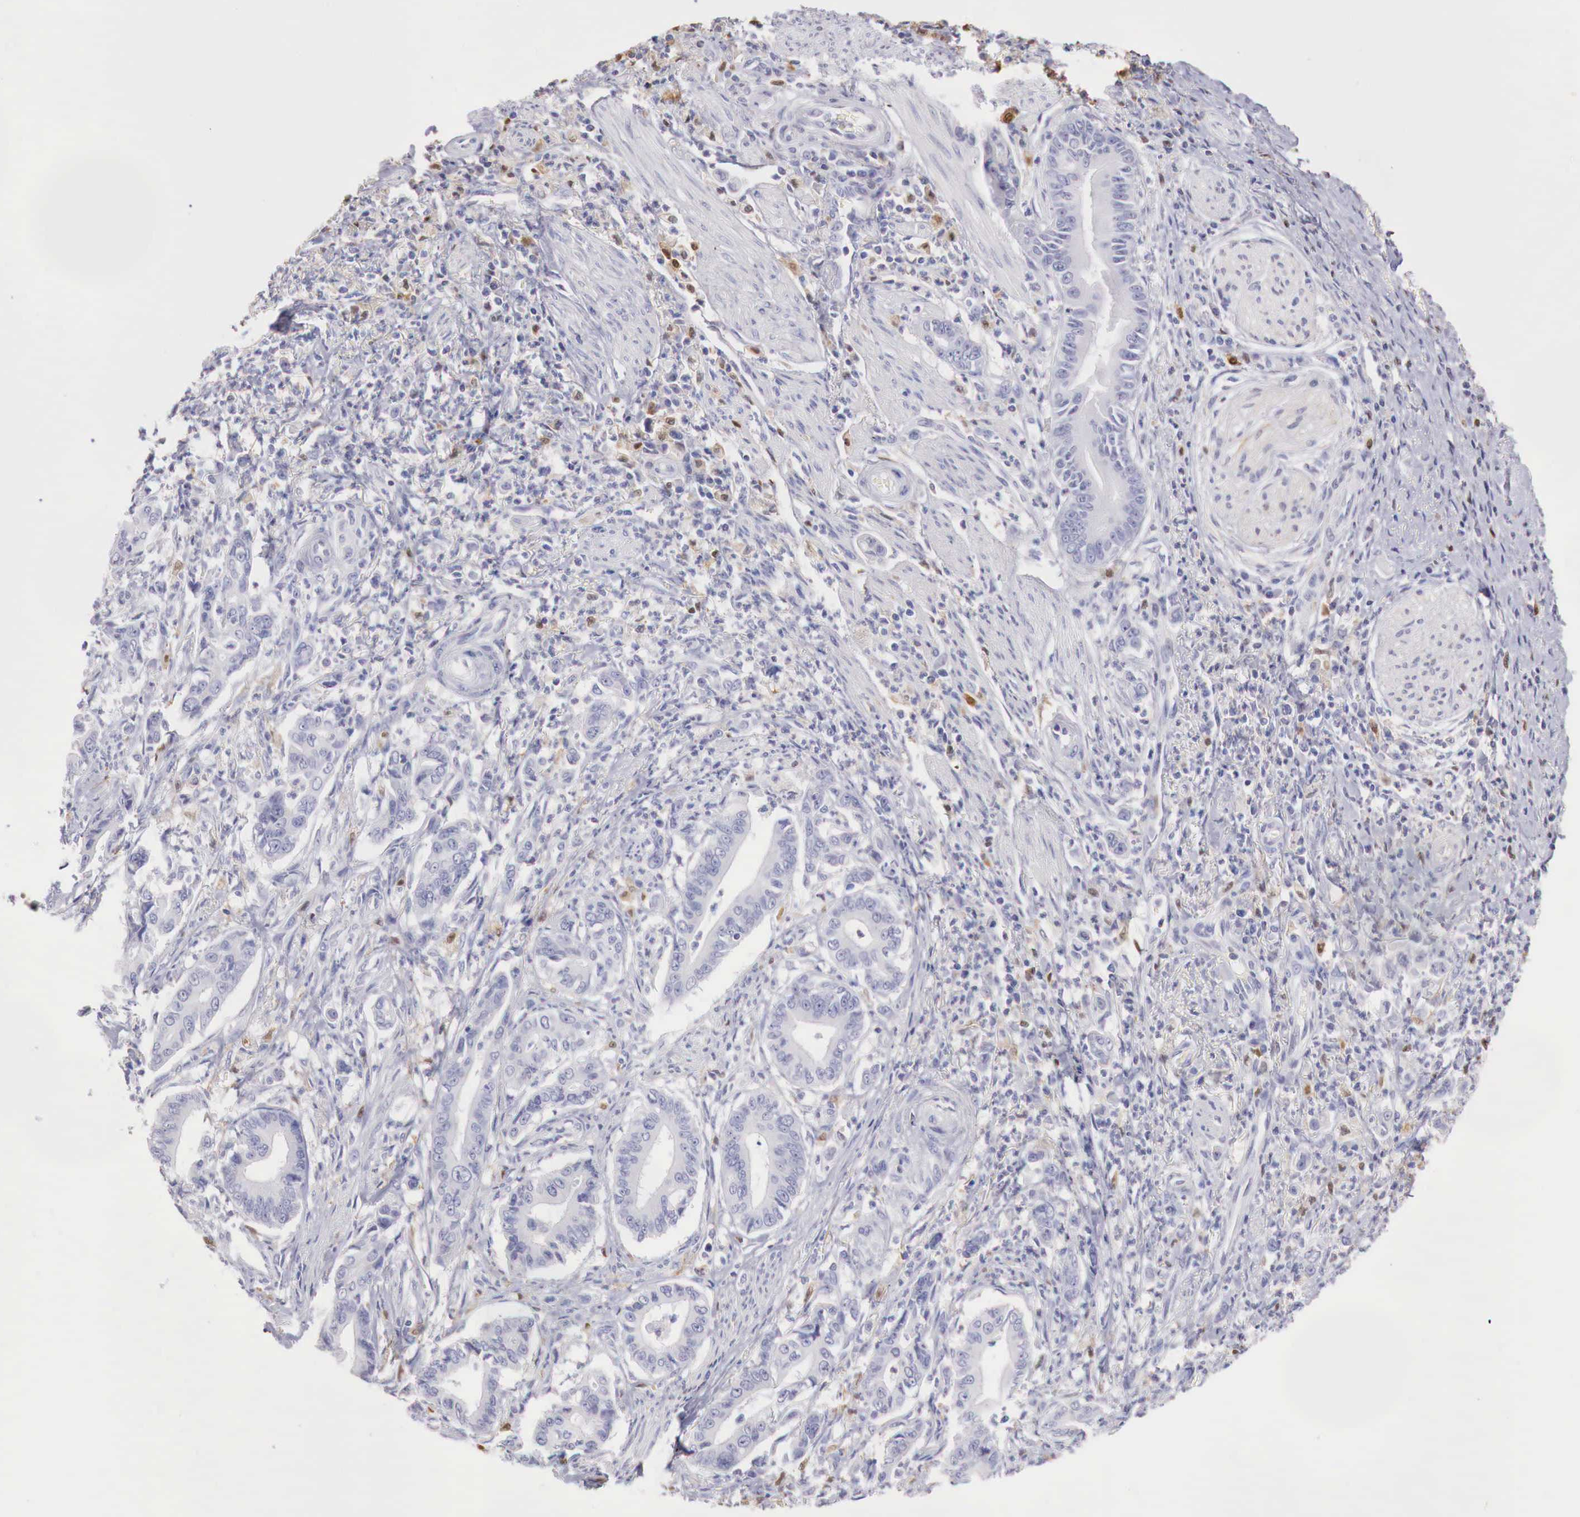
{"staining": {"intensity": "negative", "quantity": "none", "location": "none"}, "tissue": "stomach cancer", "cell_type": "Tumor cells", "image_type": "cancer", "snomed": [{"axis": "morphology", "description": "Adenocarcinoma, NOS"}, {"axis": "topography", "description": "Stomach"}], "caption": "A micrograph of stomach cancer (adenocarcinoma) stained for a protein shows no brown staining in tumor cells.", "gene": "RENBP", "patient": {"sex": "female", "age": 76}}